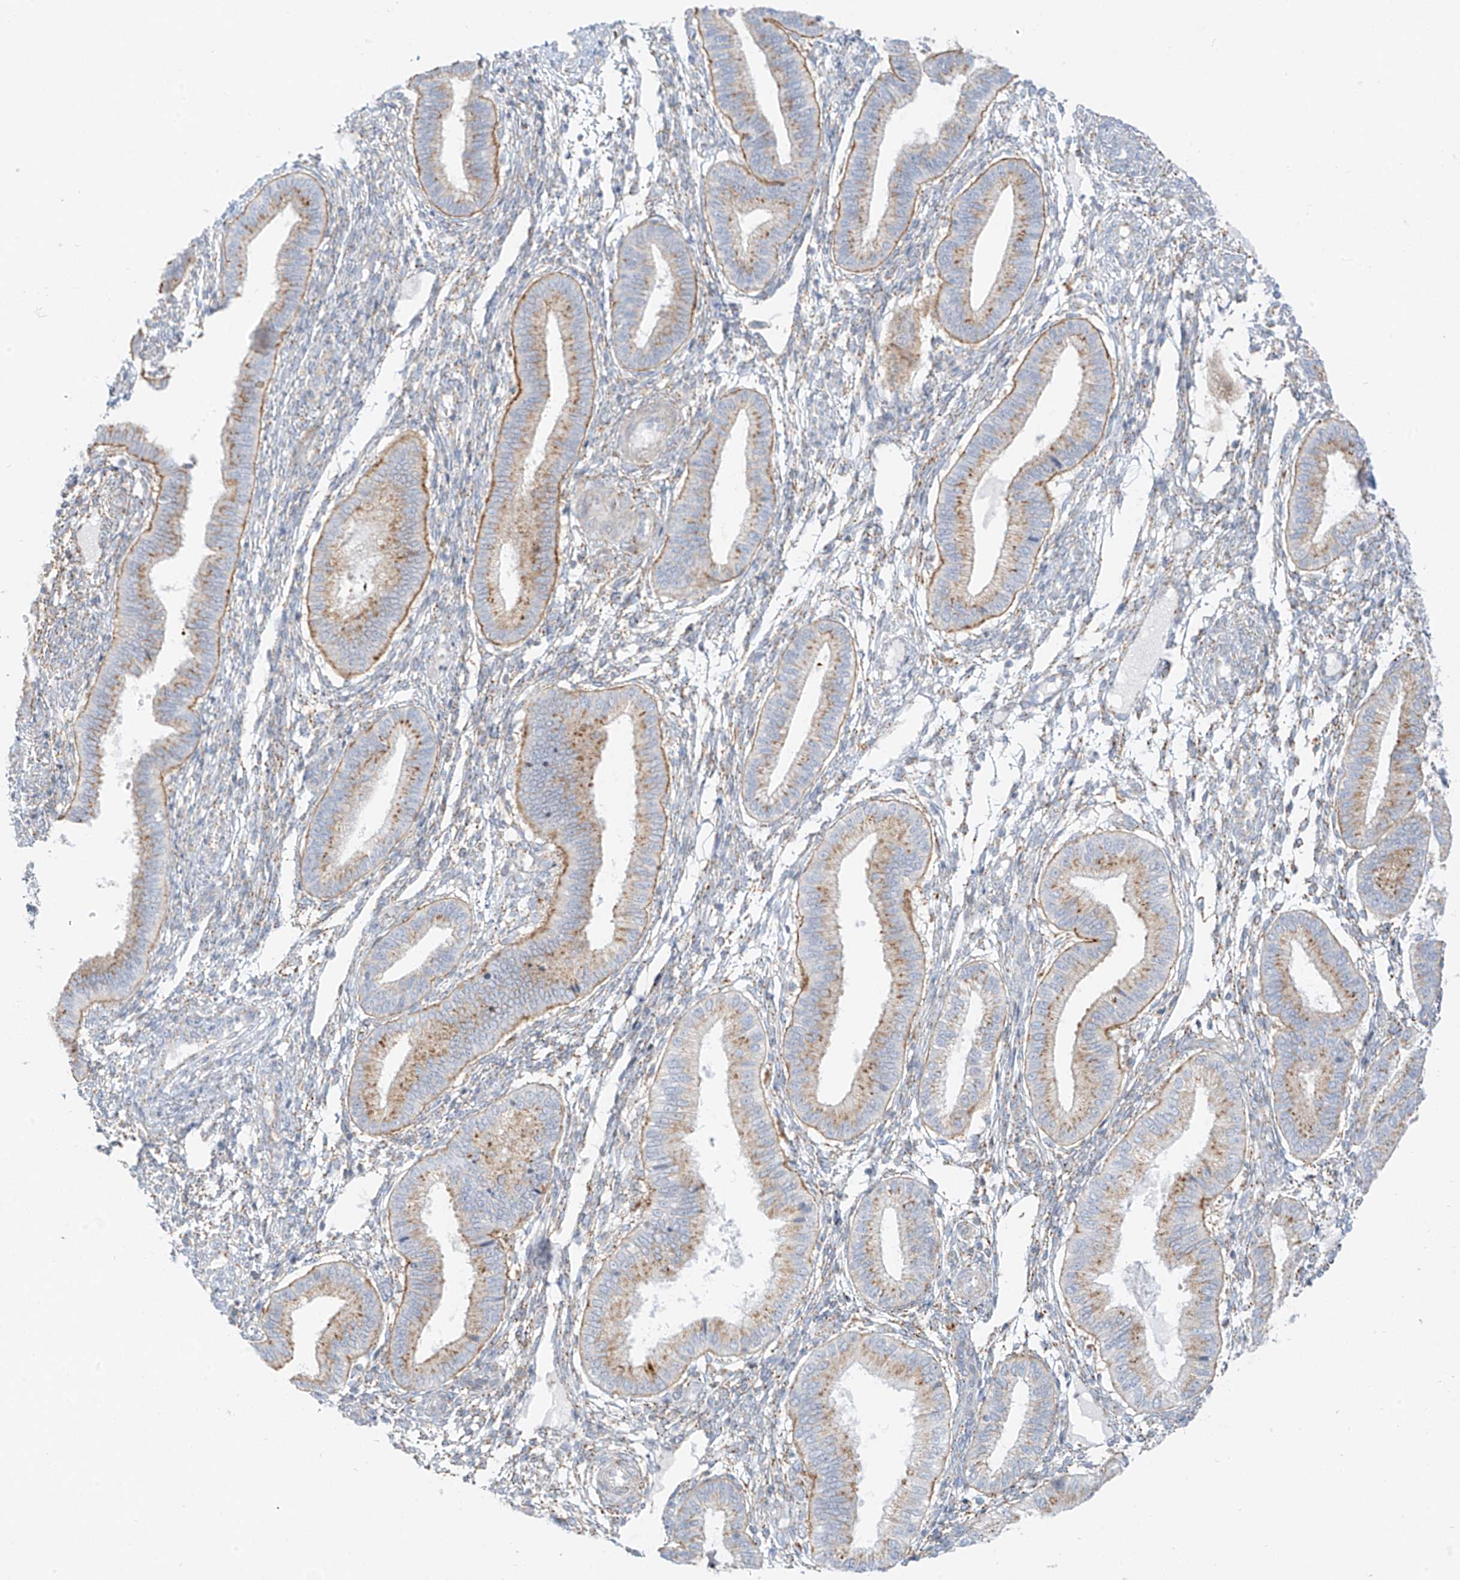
{"staining": {"intensity": "moderate", "quantity": "<25%", "location": "cytoplasmic/membranous"}, "tissue": "endometrium", "cell_type": "Cells in endometrial stroma", "image_type": "normal", "snomed": [{"axis": "morphology", "description": "Normal tissue, NOS"}, {"axis": "topography", "description": "Endometrium"}], "caption": "A brown stain shows moderate cytoplasmic/membranous expression of a protein in cells in endometrial stroma of normal human endometrium. The staining was performed using DAB to visualize the protein expression in brown, while the nuclei were stained in blue with hematoxylin (Magnification: 20x).", "gene": "SLC35F6", "patient": {"sex": "female", "age": 39}}